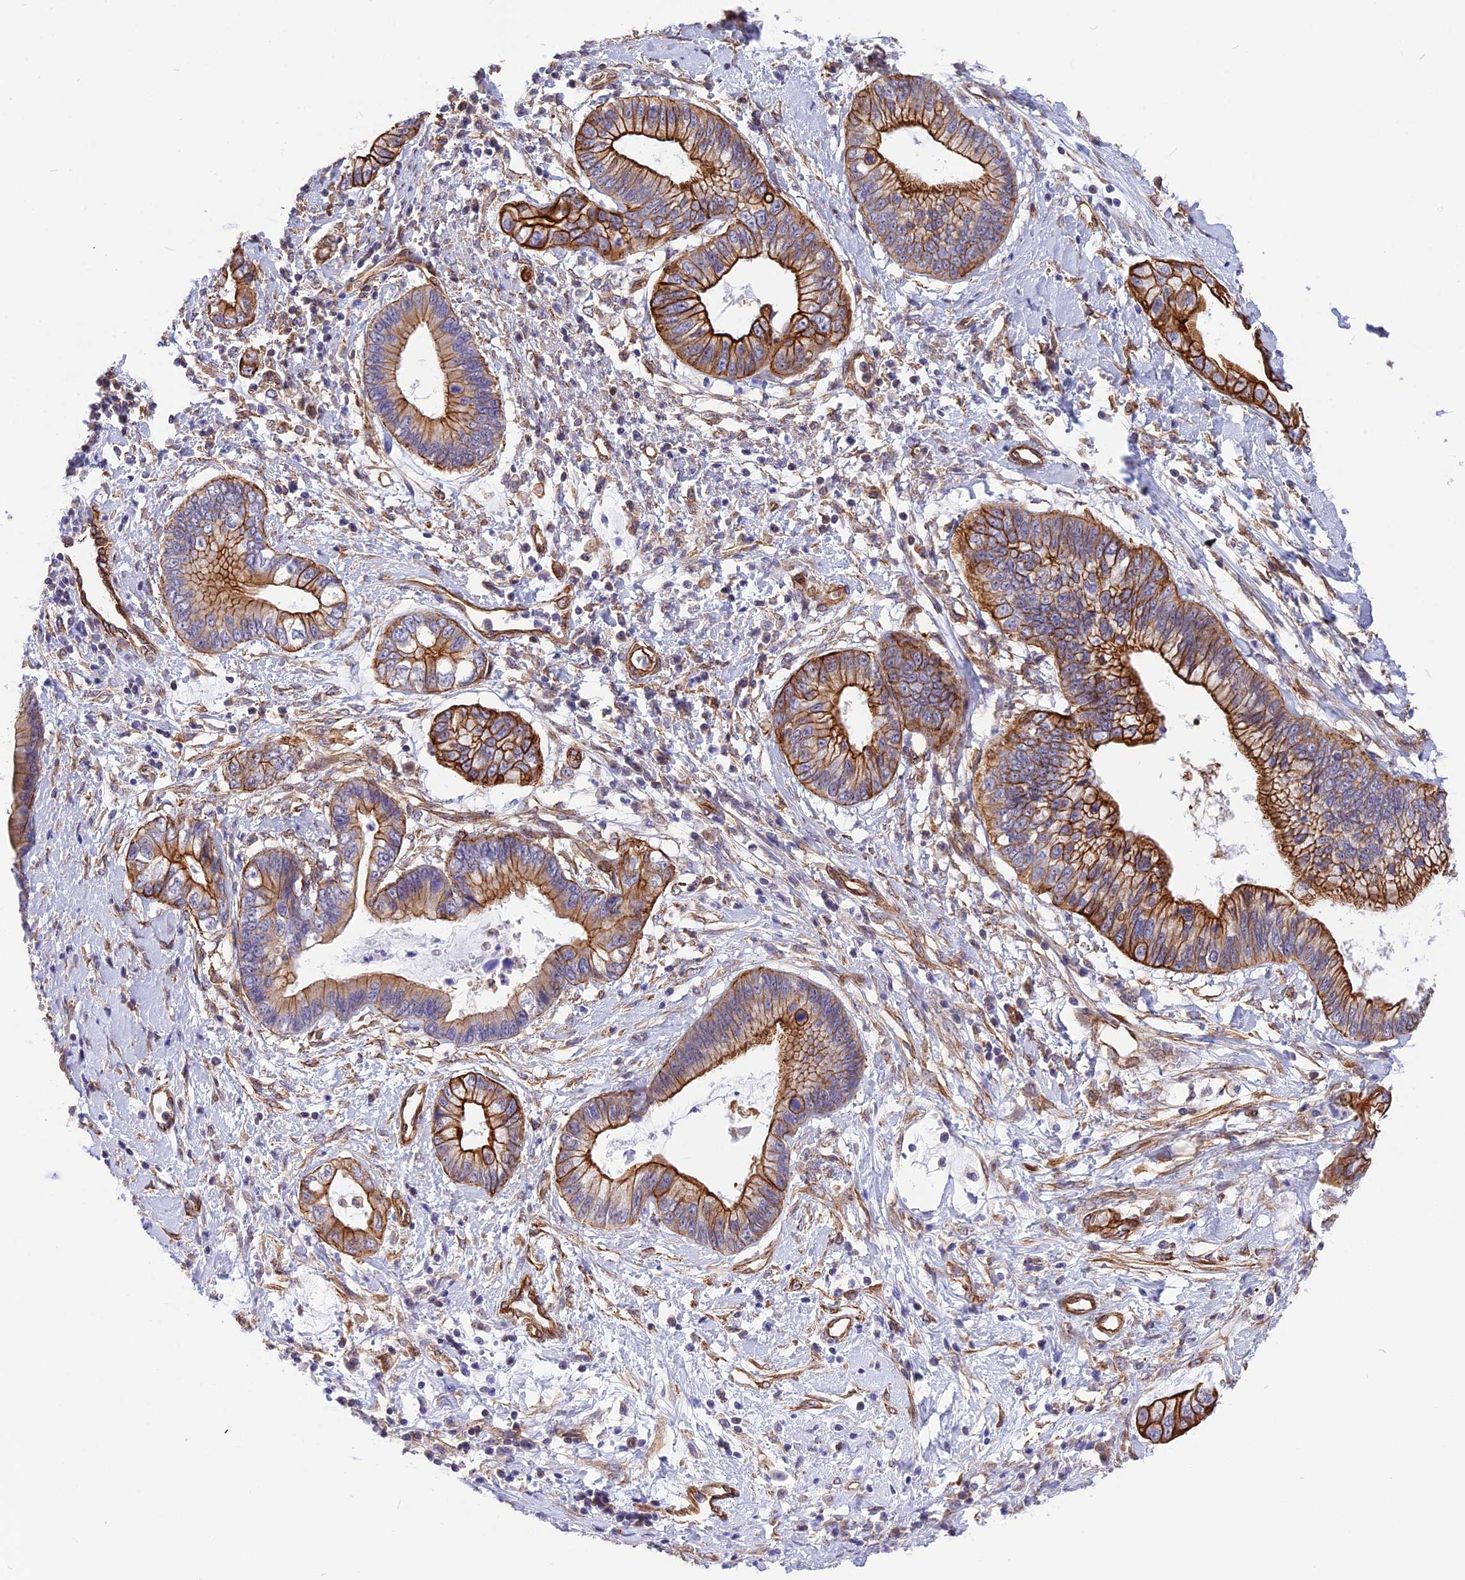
{"staining": {"intensity": "strong", "quantity": ">75%", "location": "cytoplasmic/membranous"}, "tissue": "cervical cancer", "cell_type": "Tumor cells", "image_type": "cancer", "snomed": [{"axis": "morphology", "description": "Adenocarcinoma, NOS"}, {"axis": "topography", "description": "Cervix"}], "caption": "Human cervical adenocarcinoma stained with a brown dye demonstrates strong cytoplasmic/membranous positive staining in about >75% of tumor cells.", "gene": "R3HDM4", "patient": {"sex": "female", "age": 44}}